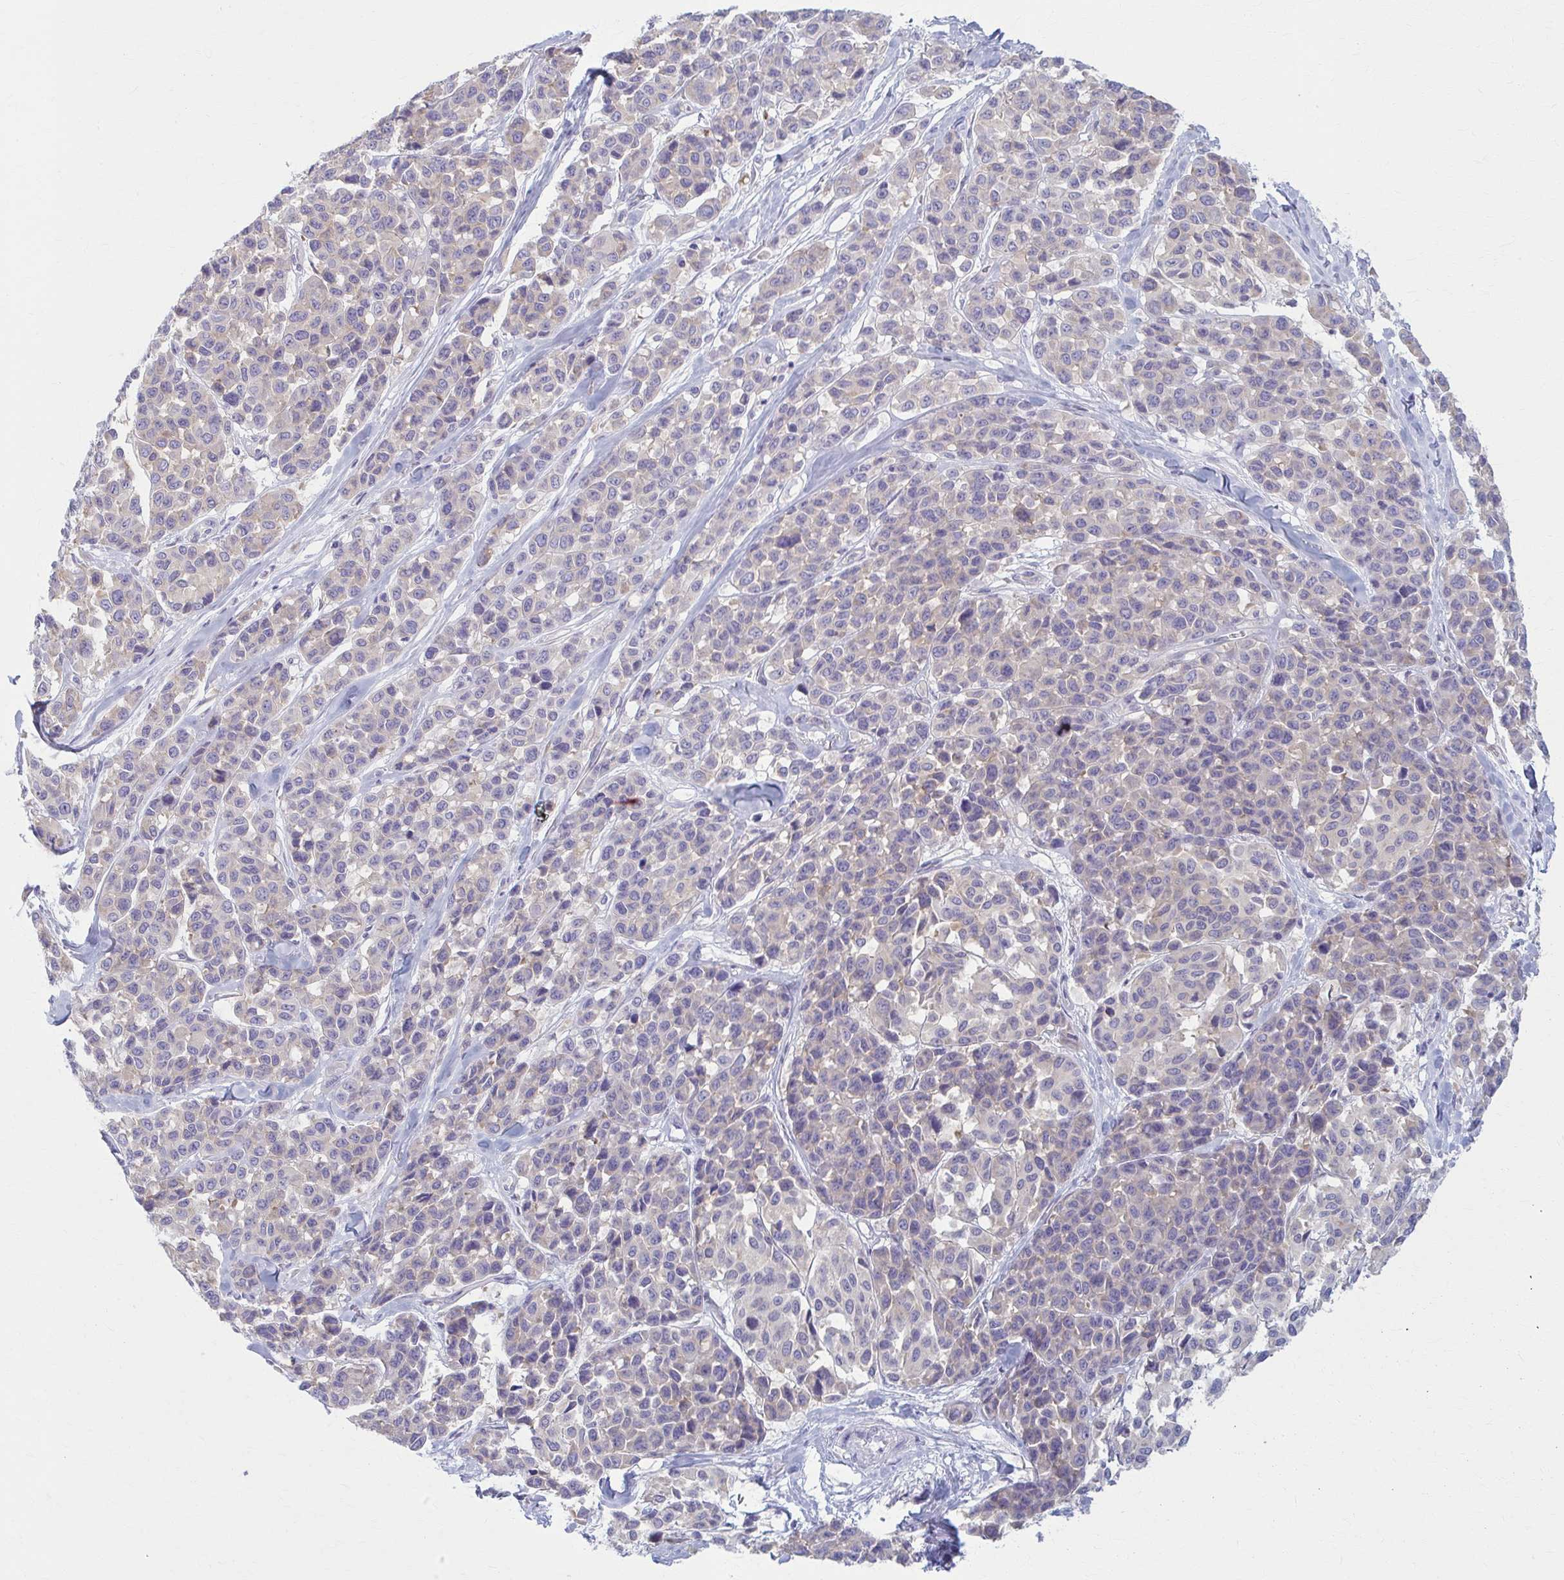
{"staining": {"intensity": "negative", "quantity": "none", "location": "none"}, "tissue": "melanoma", "cell_type": "Tumor cells", "image_type": "cancer", "snomed": [{"axis": "morphology", "description": "Malignant melanoma, NOS"}, {"axis": "topography", "description": "Skin"}], "caption": "Immunohistochemistry histopathology image of melanoma stained for a protein (brown), which shows no expression in tumor cells.", "gene": "PRKRA", "patient": {"sex": "female", "age": 66}}